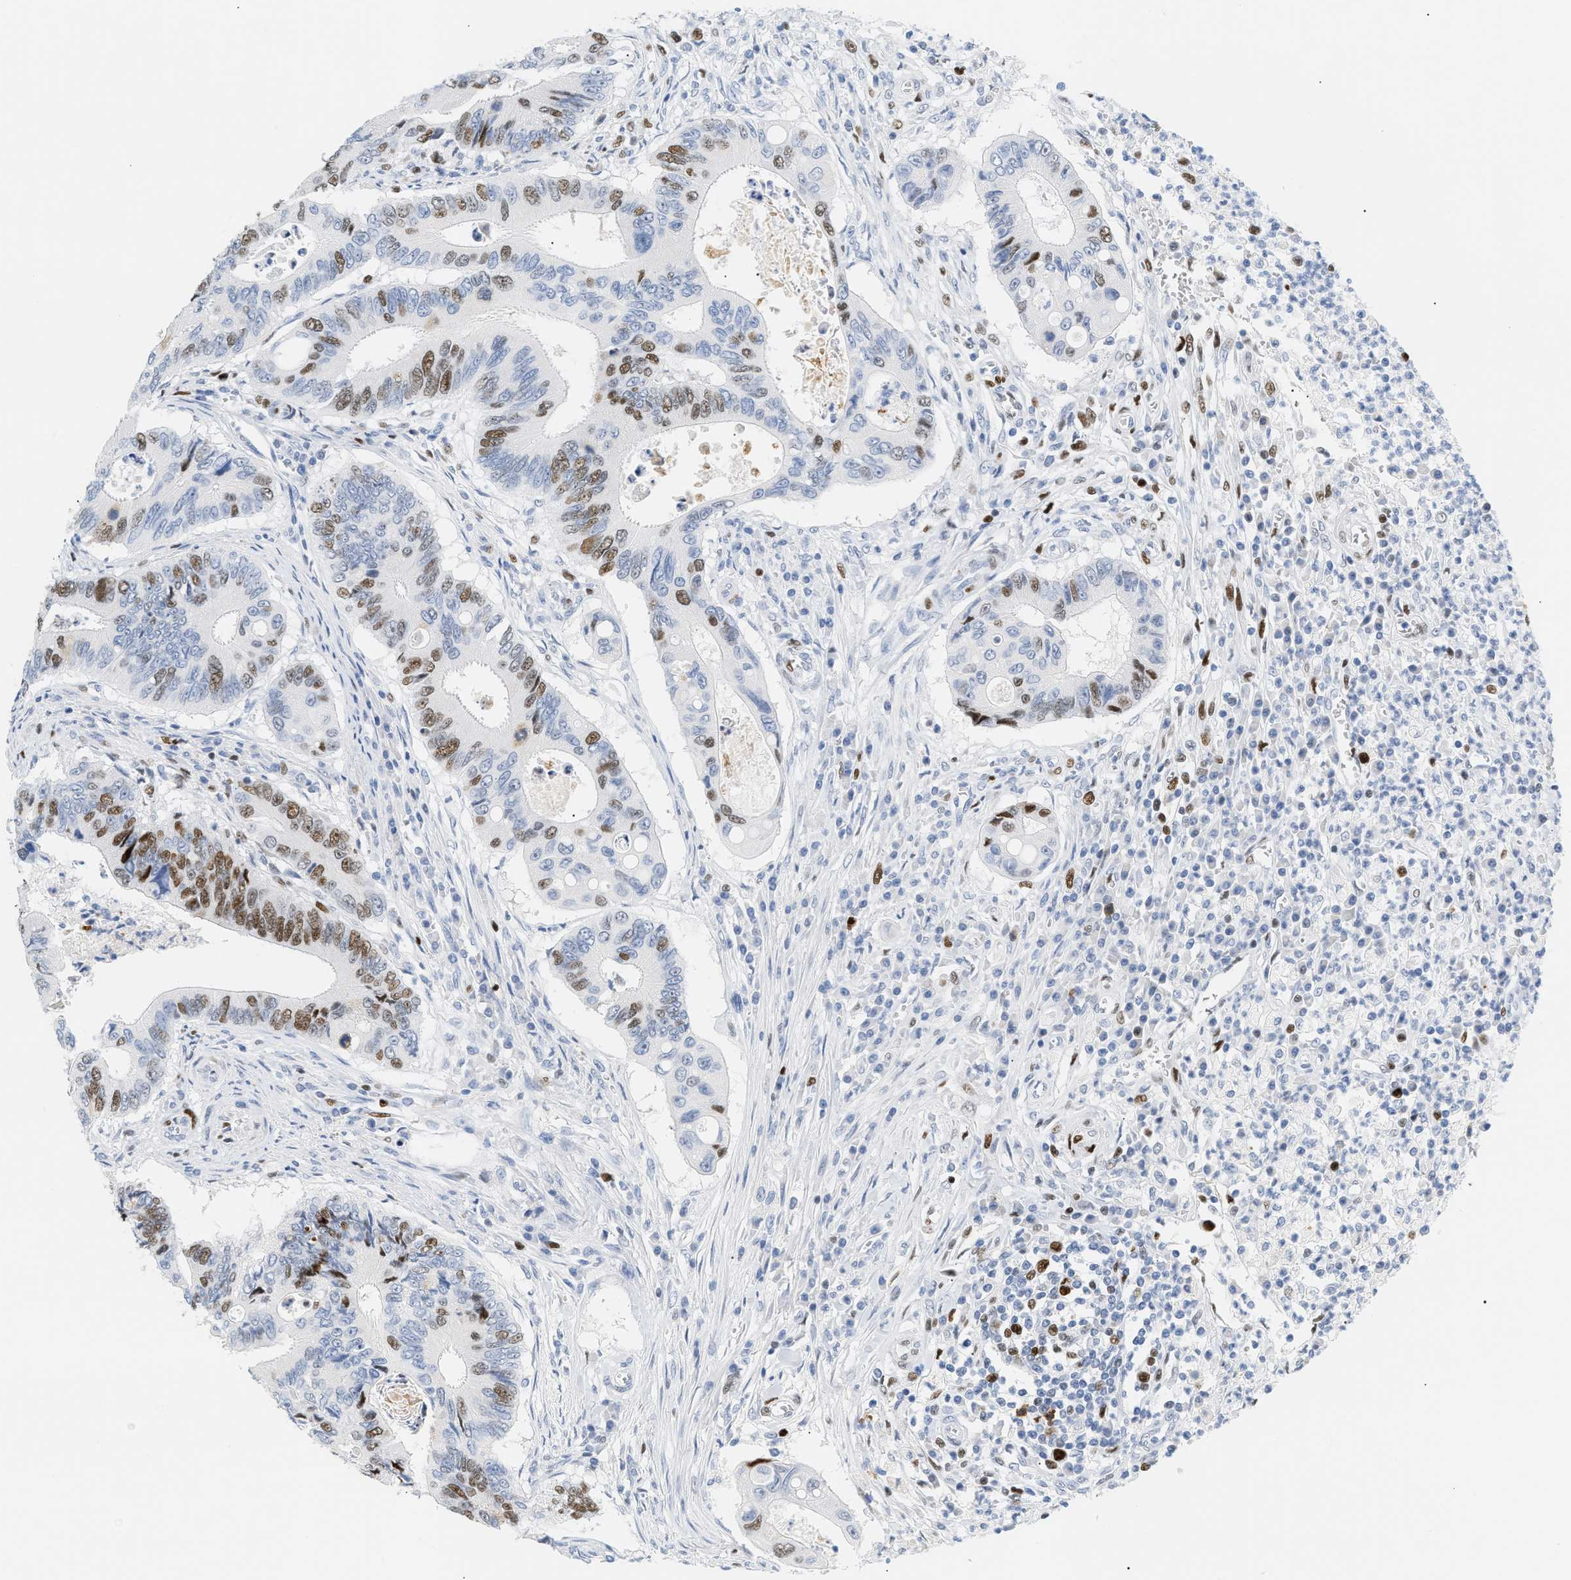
{"staining": {"intensity": "moderate", "quantity": "25%-75%", "location": "nuclear"}, "tissue": "colorectal cancer", "cell_type": "Tumor cells", "image_type": "cancer", "snomed": [{"axis": "morphology", "description": "Inflammation, NOS"}, {"axis": "morphology", "description": "Adenocarcinoma, NOS"}, {"axis": "topography", "description": "Colon"}], "caption": "The immunohistochemical stain highlights moderate nuclear staining in tumor cells of adenocarcinoma (colorectal) tissue.", "gene": "MCM7", "patient": {"sex": "male", "age": 72}}